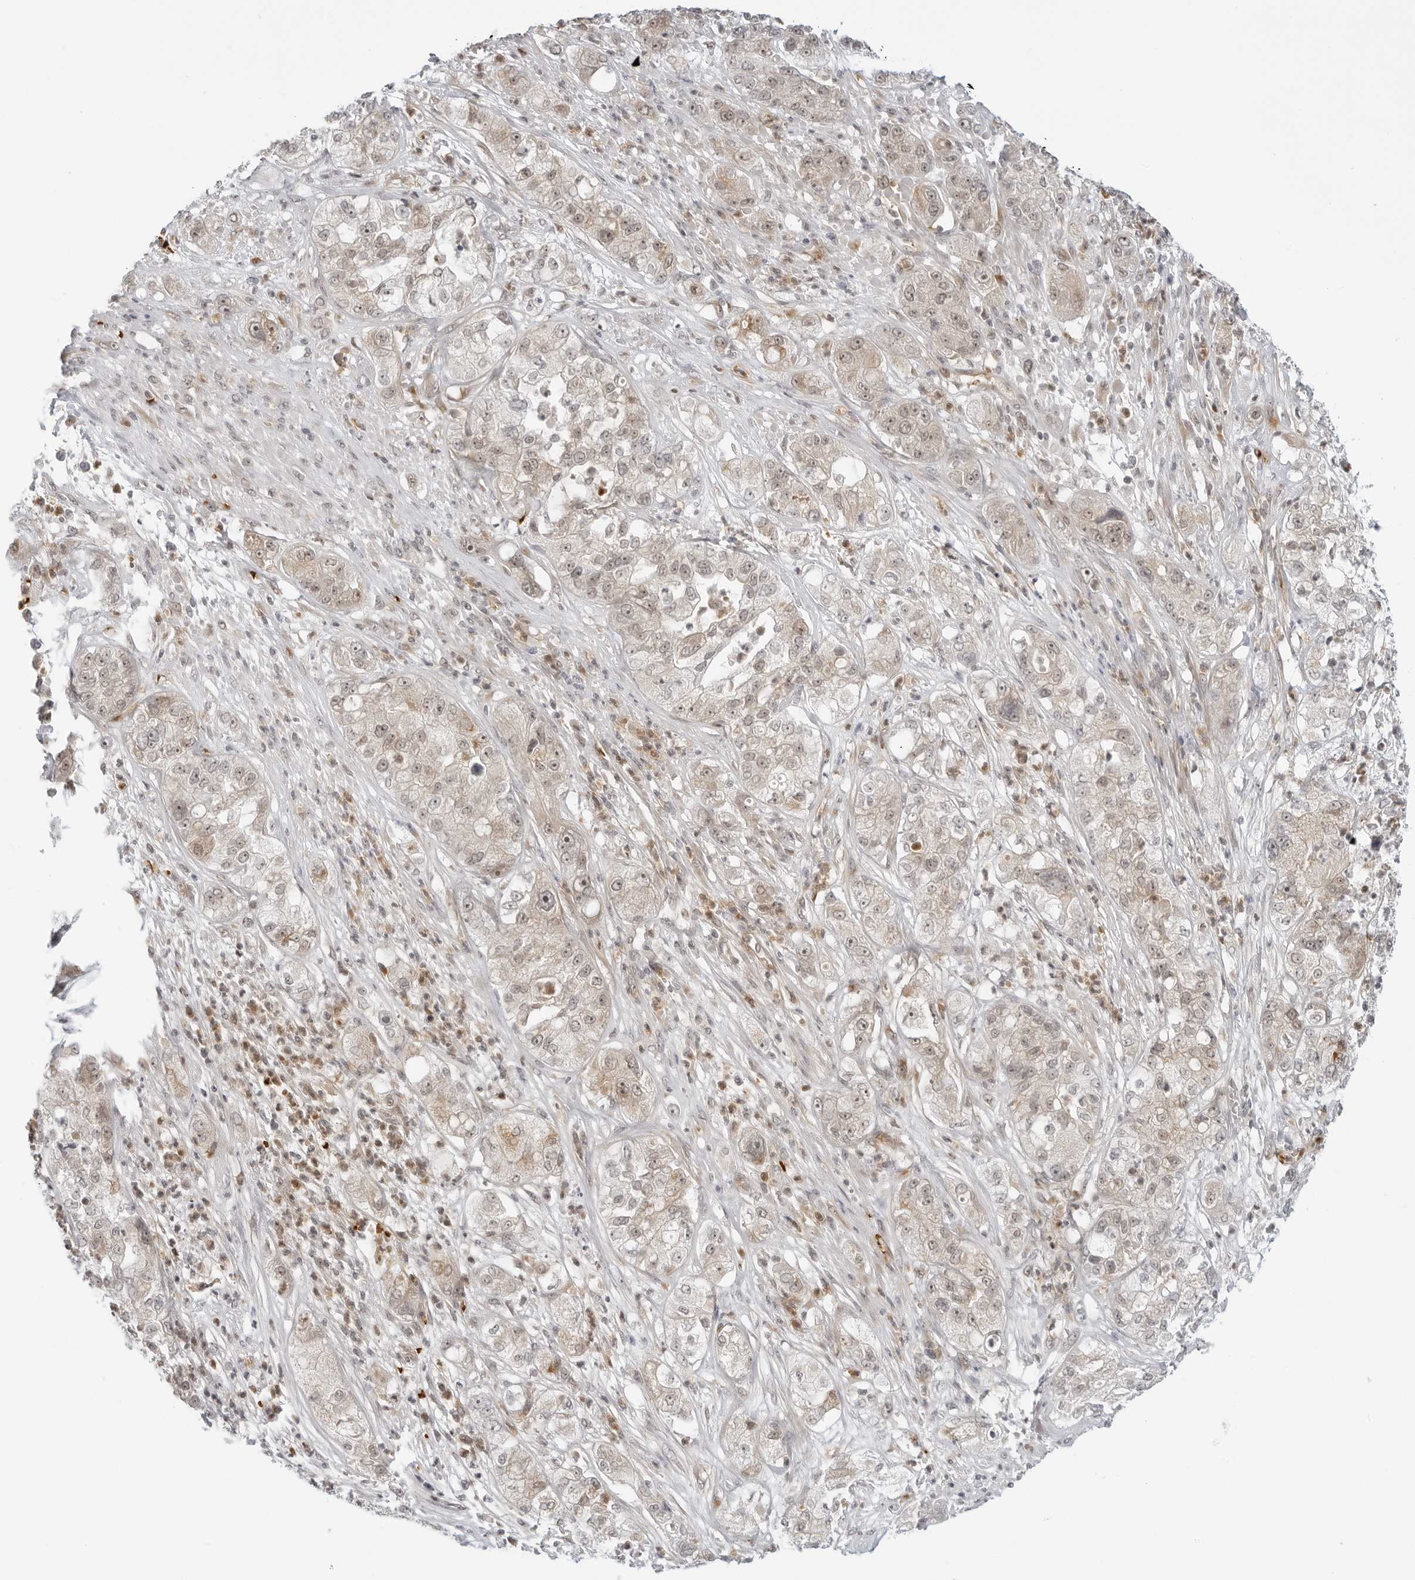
{"staining": {"intensity": "weak", "quantity": "25%-75%", "location": "cytoplasmic/membranous,nuclear"}, "tissue": "pancreatic cancer", "cell_type": "Tumor cells", "image_type": "cancer", "snomed": [{"axis": "morphology", "description": "Adenocarcinoma, NOS"}, {"axis": "topography", "description": "Pancreas"}], "caption": "This is an image of immunohistochemistry (IHC) staining of pancreatic cancer, which shows weak positivity in the cytoplasmic/membranous and nuclear of tumor cells.", "gene": "SUGCT", "patient": {"sex": "female", "age": 78}}